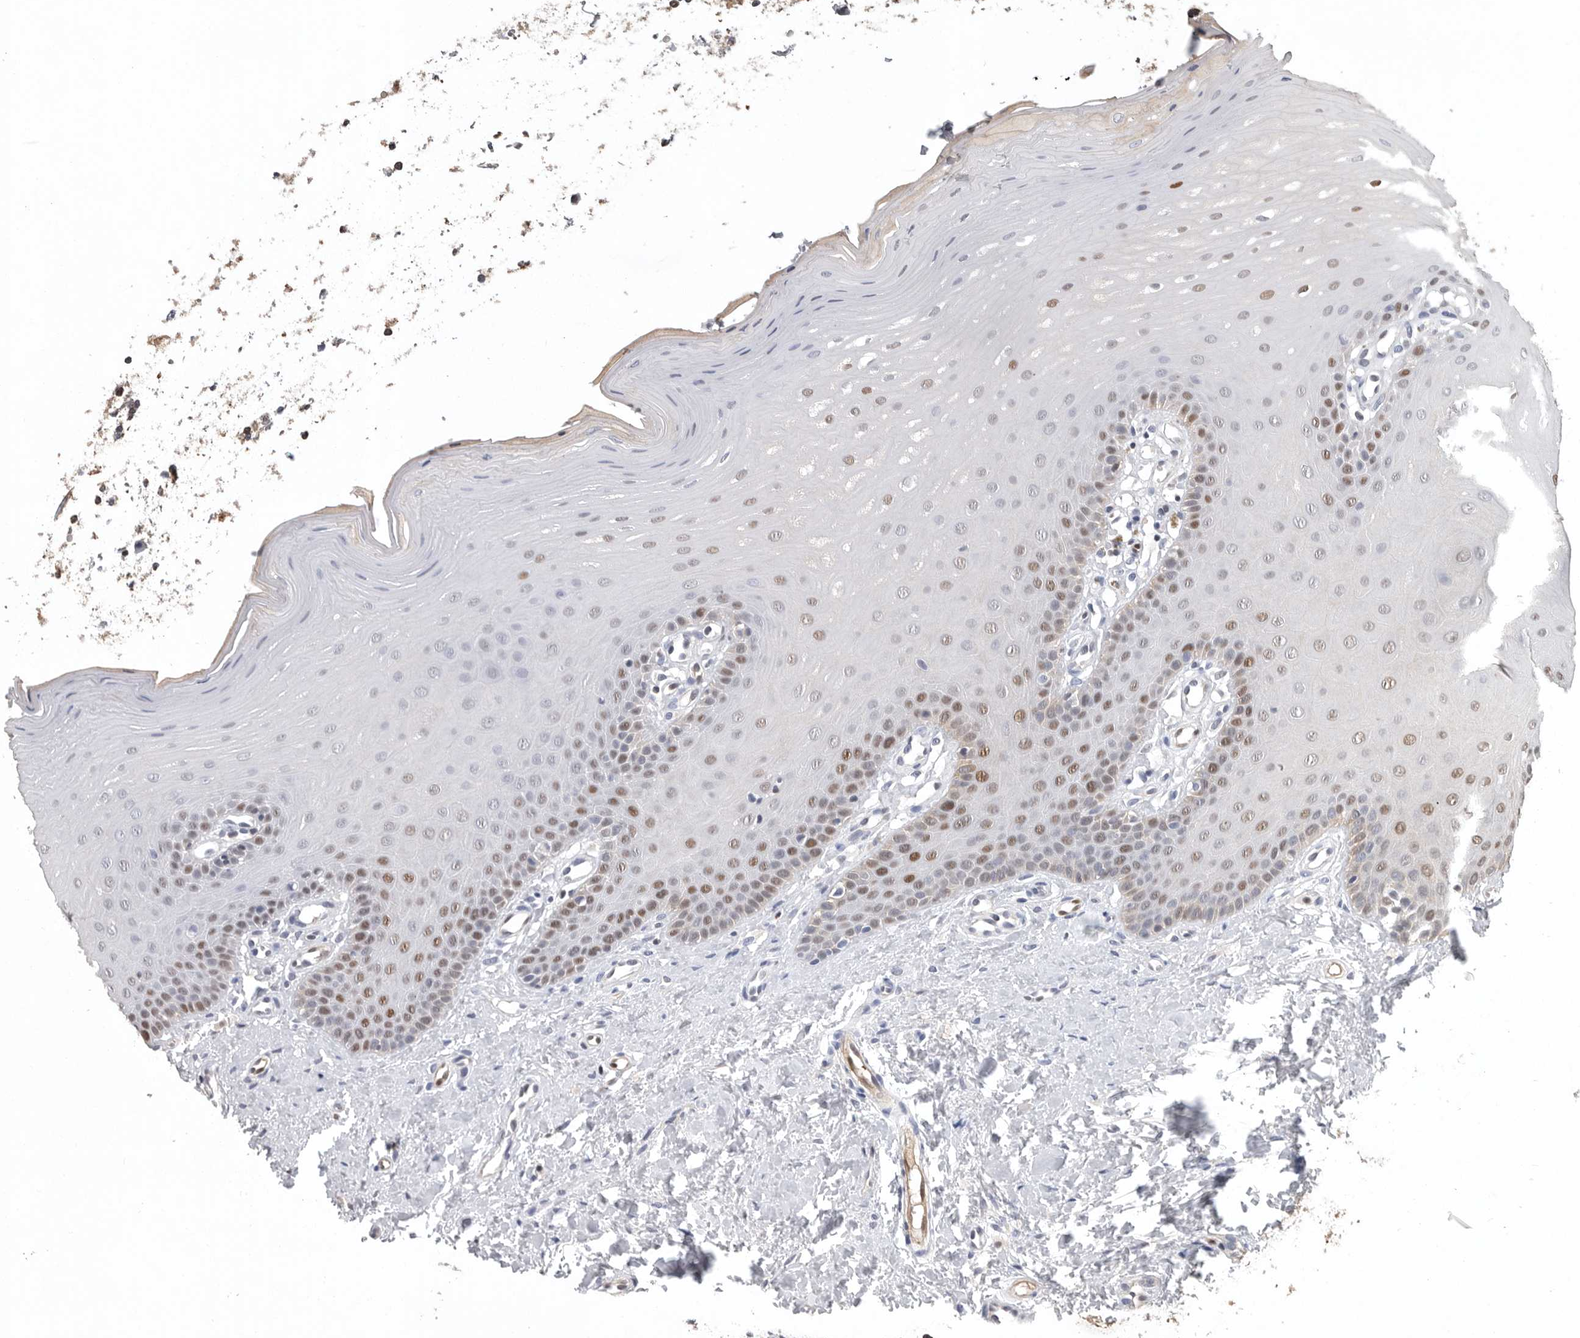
{"staining": {"intensity": "strong", "quantity": "25%-75%", "location": "nuclear"}, "tissue": "oral mucosa", "cell_type": "Squamous epithelial cells", "image_type": "normal", "snomed": [{"axis": "morphology", "description": "Normal tissue, NOS"}, {"axis": "topography", "description": "Oral tissue"}], "caption": "Protein expression analysis of normal human oral mucosa reveals strong nuclear expression in about 25%-75% of squamous epithelial cells. (IHC, brightfield microscopy, high magnification).", "gene": "PDCD4", "patient": {"sex": "female", "age": 39}}